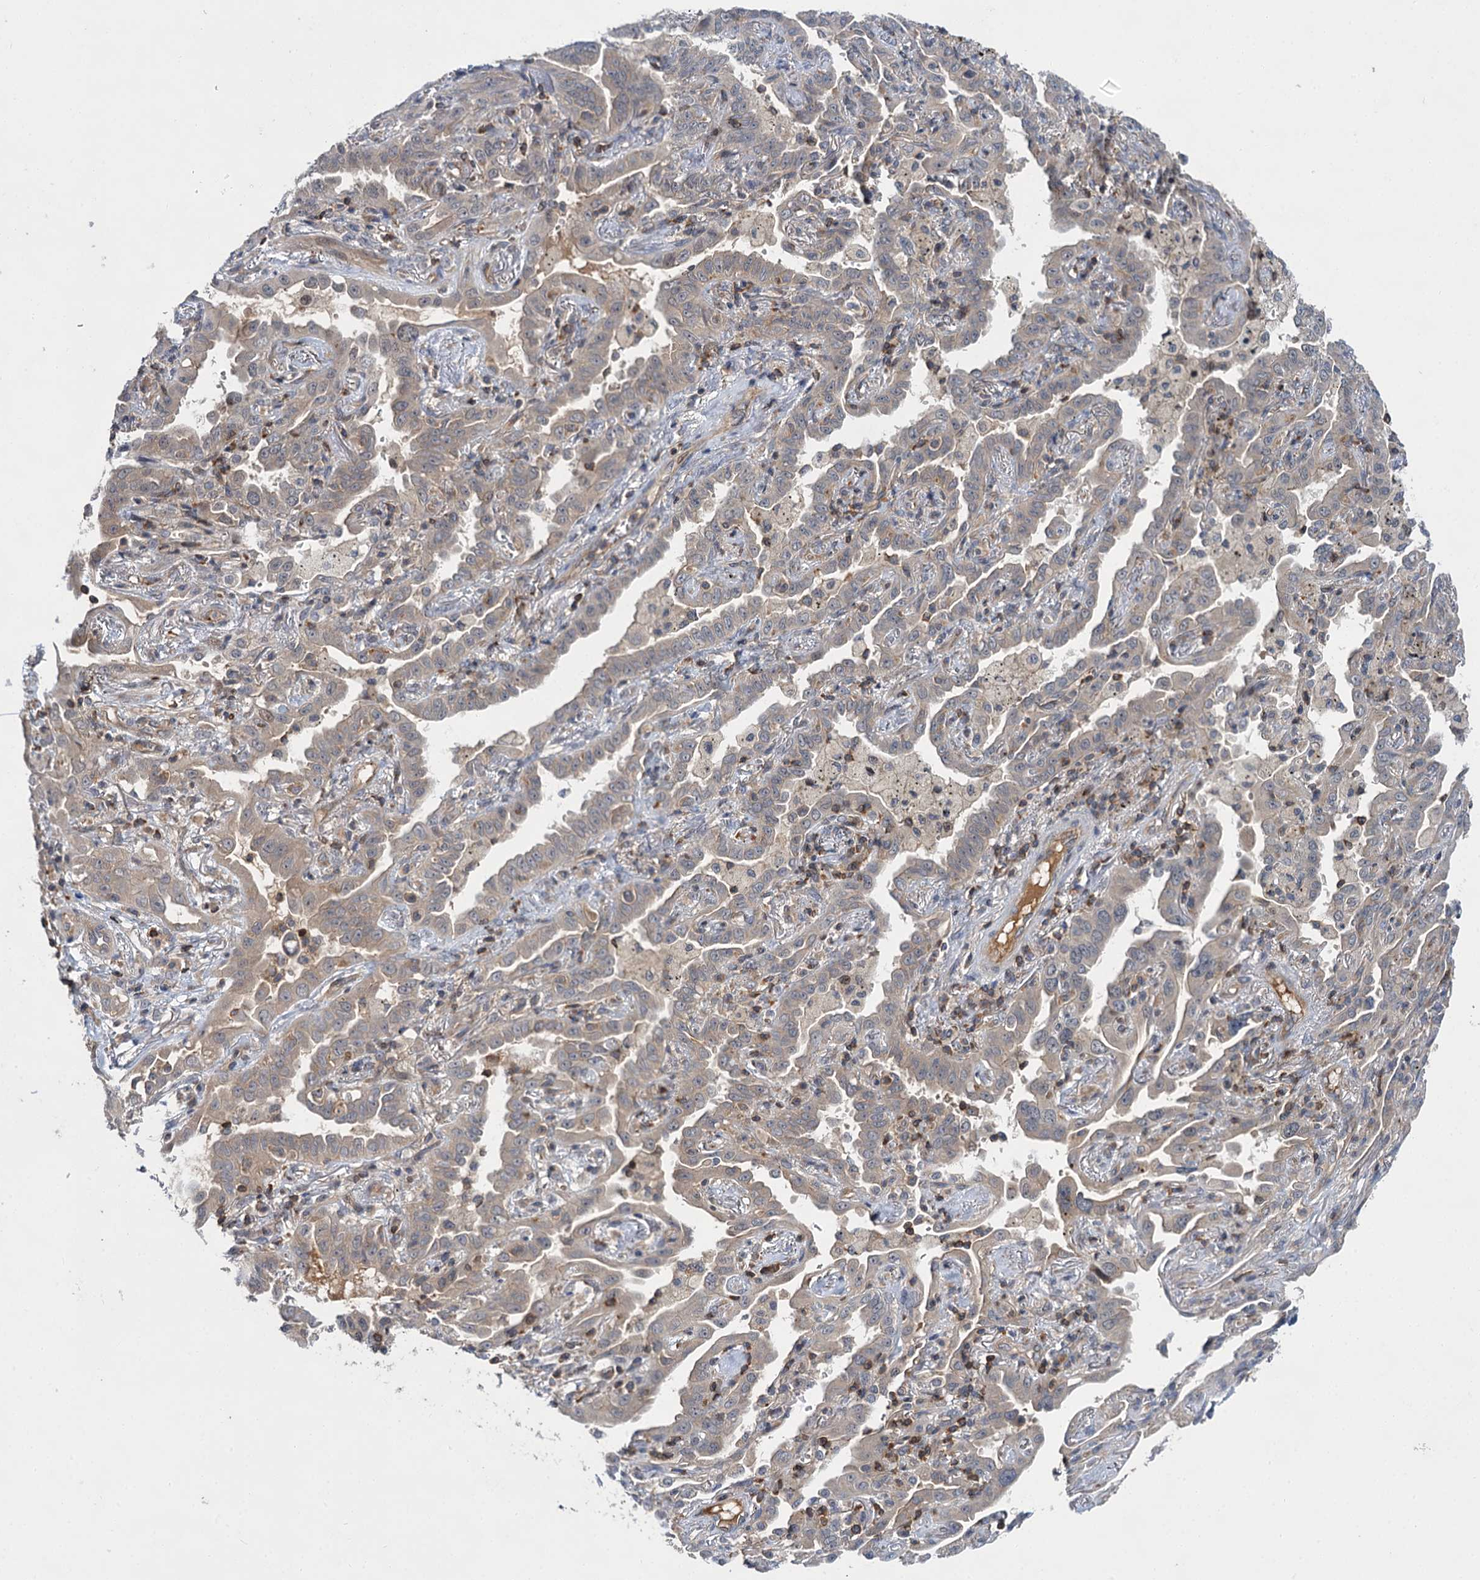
{"staining": {"intensity": "negative", "quantity": "none", "location": "none"}, "tissue": "lung cancer", "cell_type": "Tumor cells", "image_type": "cancer", "snomed": [{"axis": "morphology", "description": "Adenocarcinoma, NOS"}, {"axis": "topography", "description": "Lung"}], "caption": "The image reveals no significant positivity in tumor cells of lung adenocarcinoma.", "gene": "ABLIM1", "patient": {"sex": "male", "age": 67}}